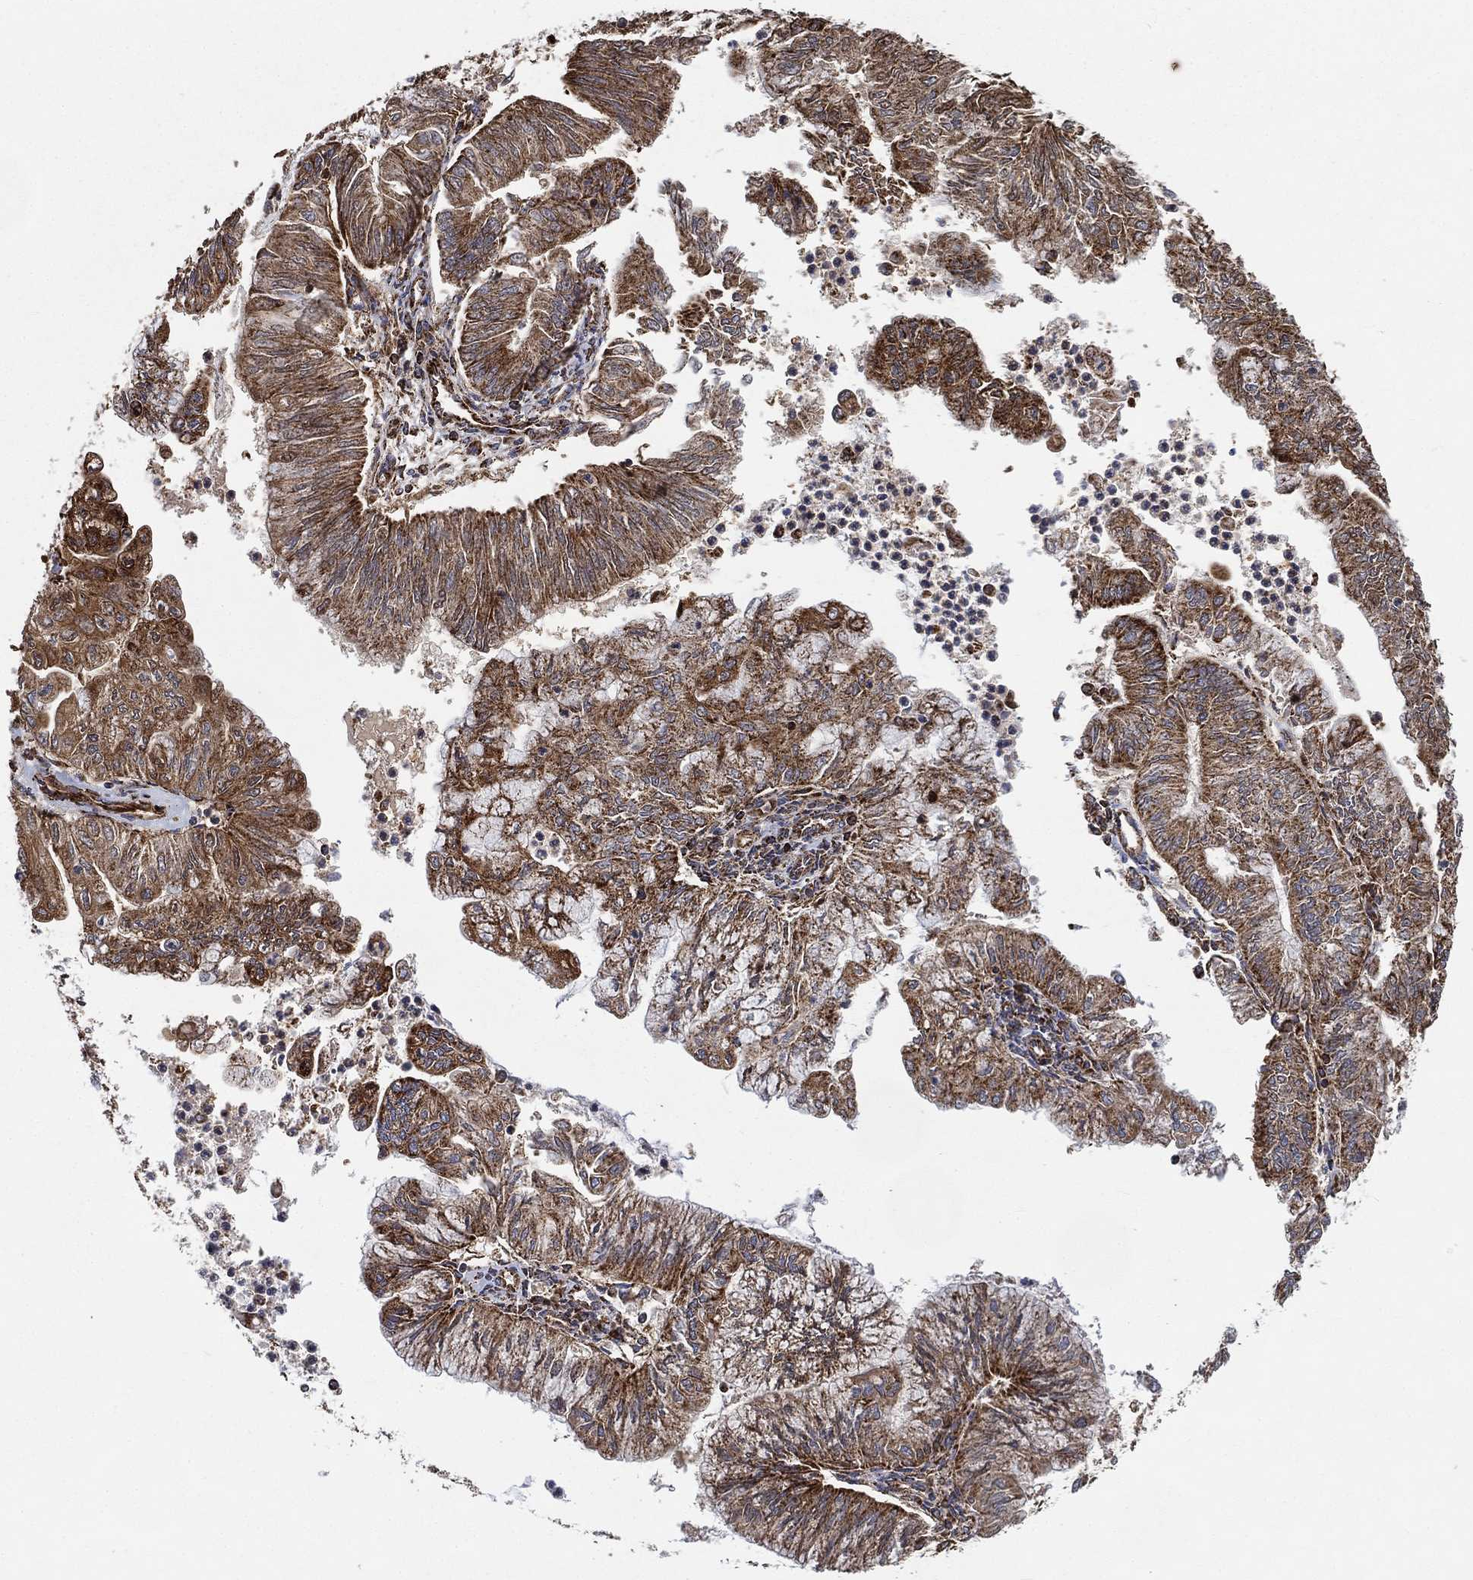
{"staining": {"intensity": "strong", "quantity": ">75%", "location": "cytoplasmic/membranous"}, "tissue": "endometrial cancer", "cell_type": "Tumor cells", "image_type": "cancer", "snomed": [{"axis": "morphology", "description": "Adenocarcinoma, NOS"}, {"axis": "topography", "description": "Endometrium"}], "caption": "Brown immunohistochemical staining in endometrial adenocarcinoma shows strong cytoplasmic/membranous staining in about >75% of tumor cells.", "gene": "SLC38A7", "patient": {"sex": "female", "age": 59}}